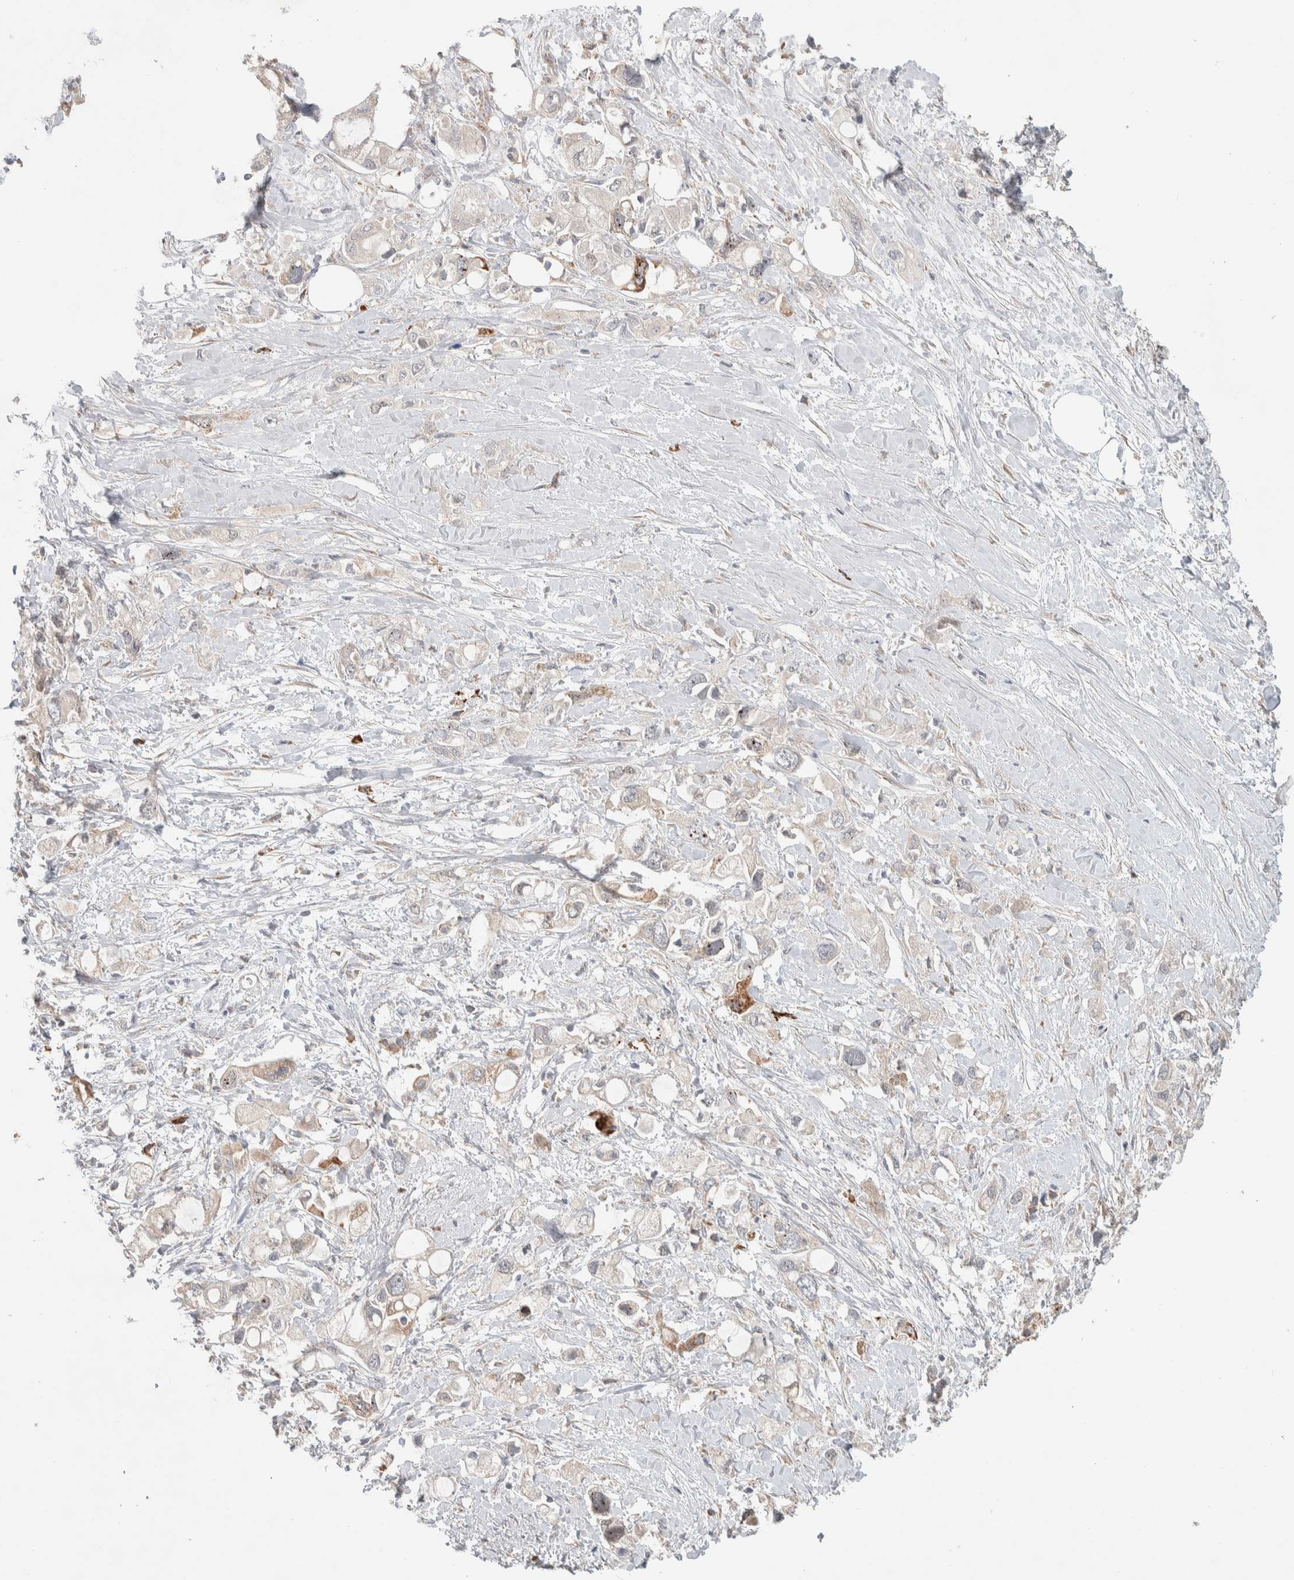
{"staining": {"intensity": "negative", "quantity": "none", "location": "none"}, "tissue": "pancreatic cancer", "cell_type": "Tumor cells", "image_type": "cancer", "snomed": [{"axis": "morphology", "description": "Adenocarcinoma, NOS"}, {"axis": "topography", "description": "Pancreas"}], "caption": "Tumor cells show no significant positivity in adenocarcinoma (pancreatic).", "gene": "ADCY8", "patient": {"sex": "female", "age": 56}}